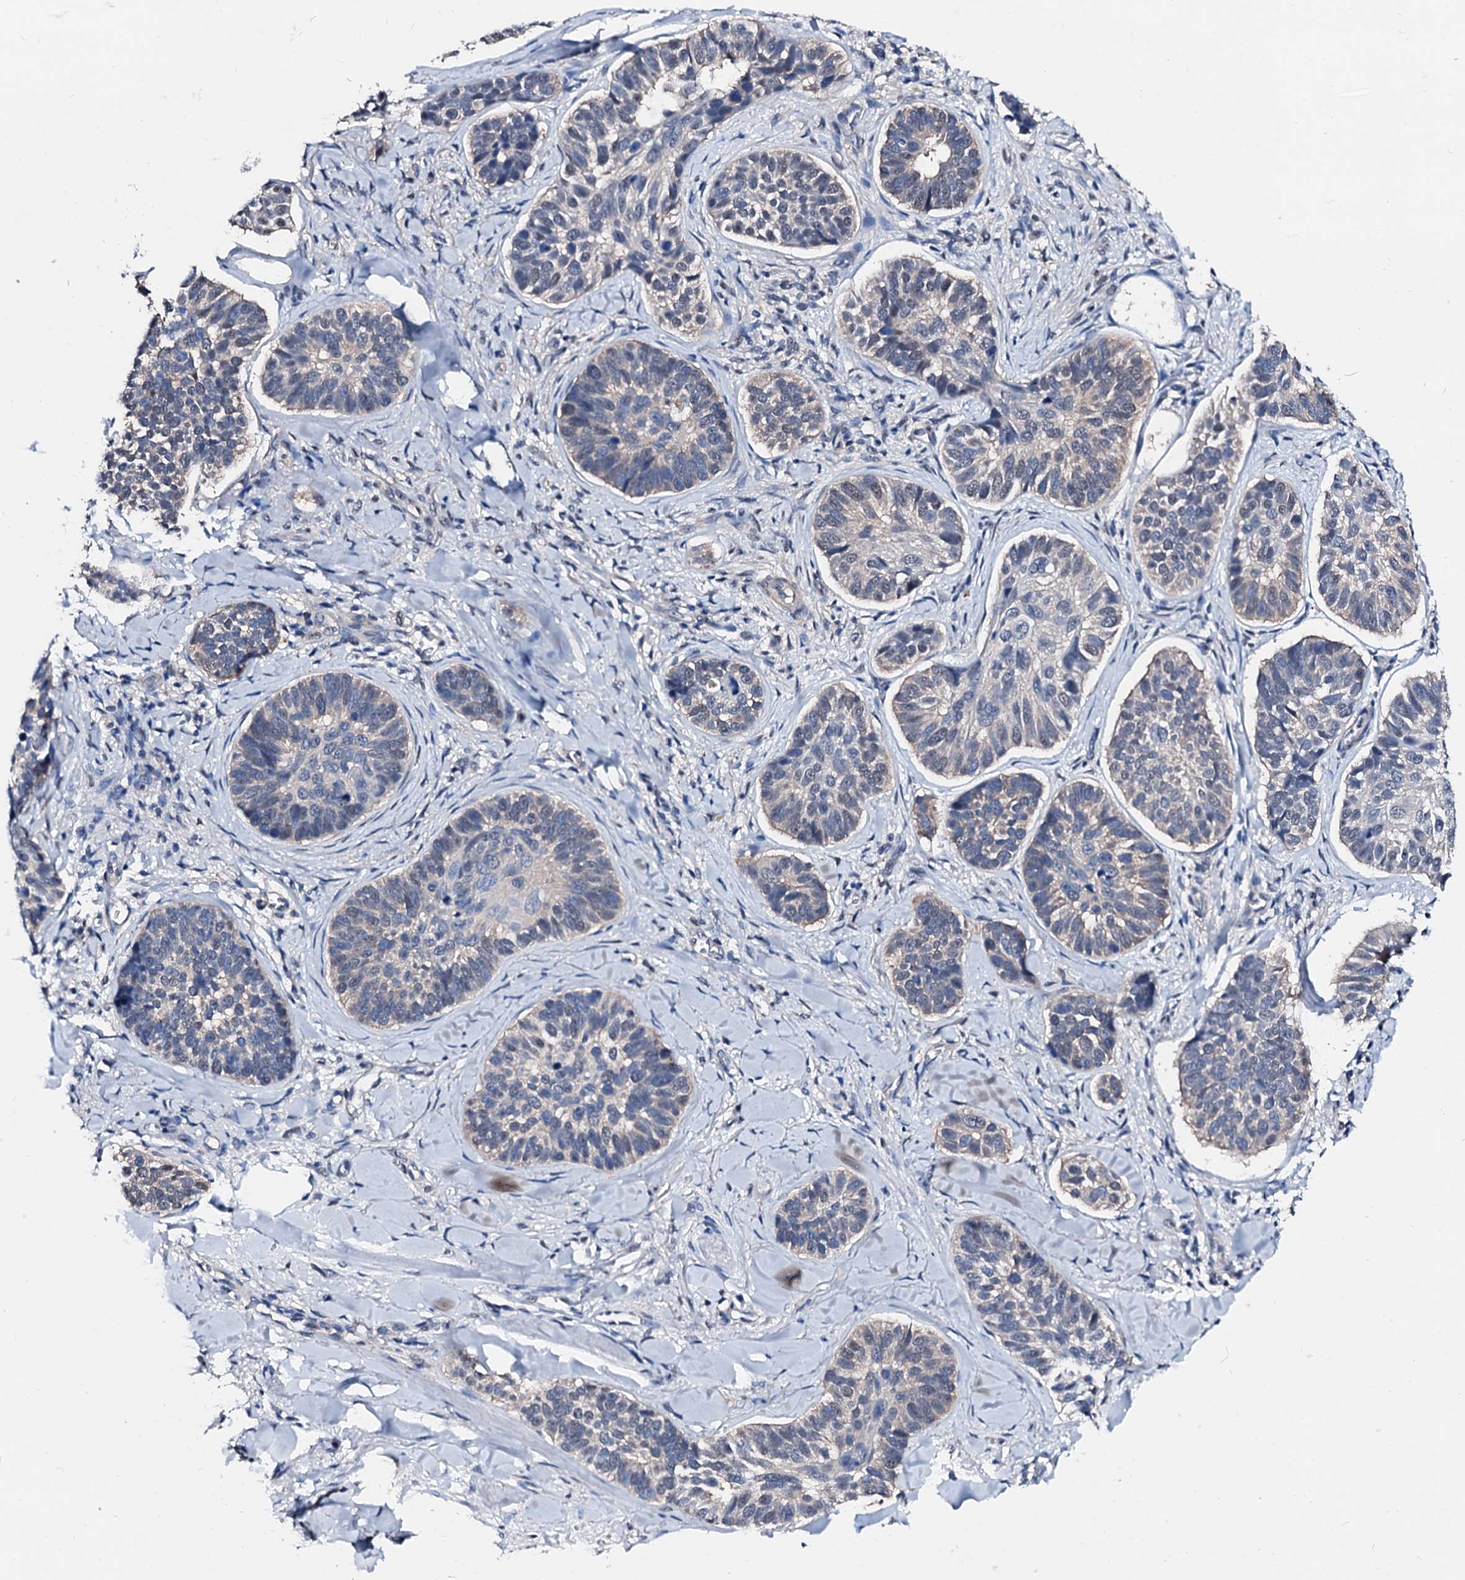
{"staining": {"intensity": "weak", "quantity": "25%-75%", "location": "nuclear"}, "tissue": "skin cancer", "cell_type": "Tumor cells", "image_type": "cancer", "snomed": [{"axis": "morphology", "description": "Basal cell carcinoma"}, {"axis": "topography", "description": "Skin"}], "caption": "Immunohistochemistry (IHC) (DAB) staining of human skin cancer displays weak nuclear protein expression in approximately 25%-75% of tumor cells.", "gene": "CSN2", "patient": {"sex": "male", "age": 62}}